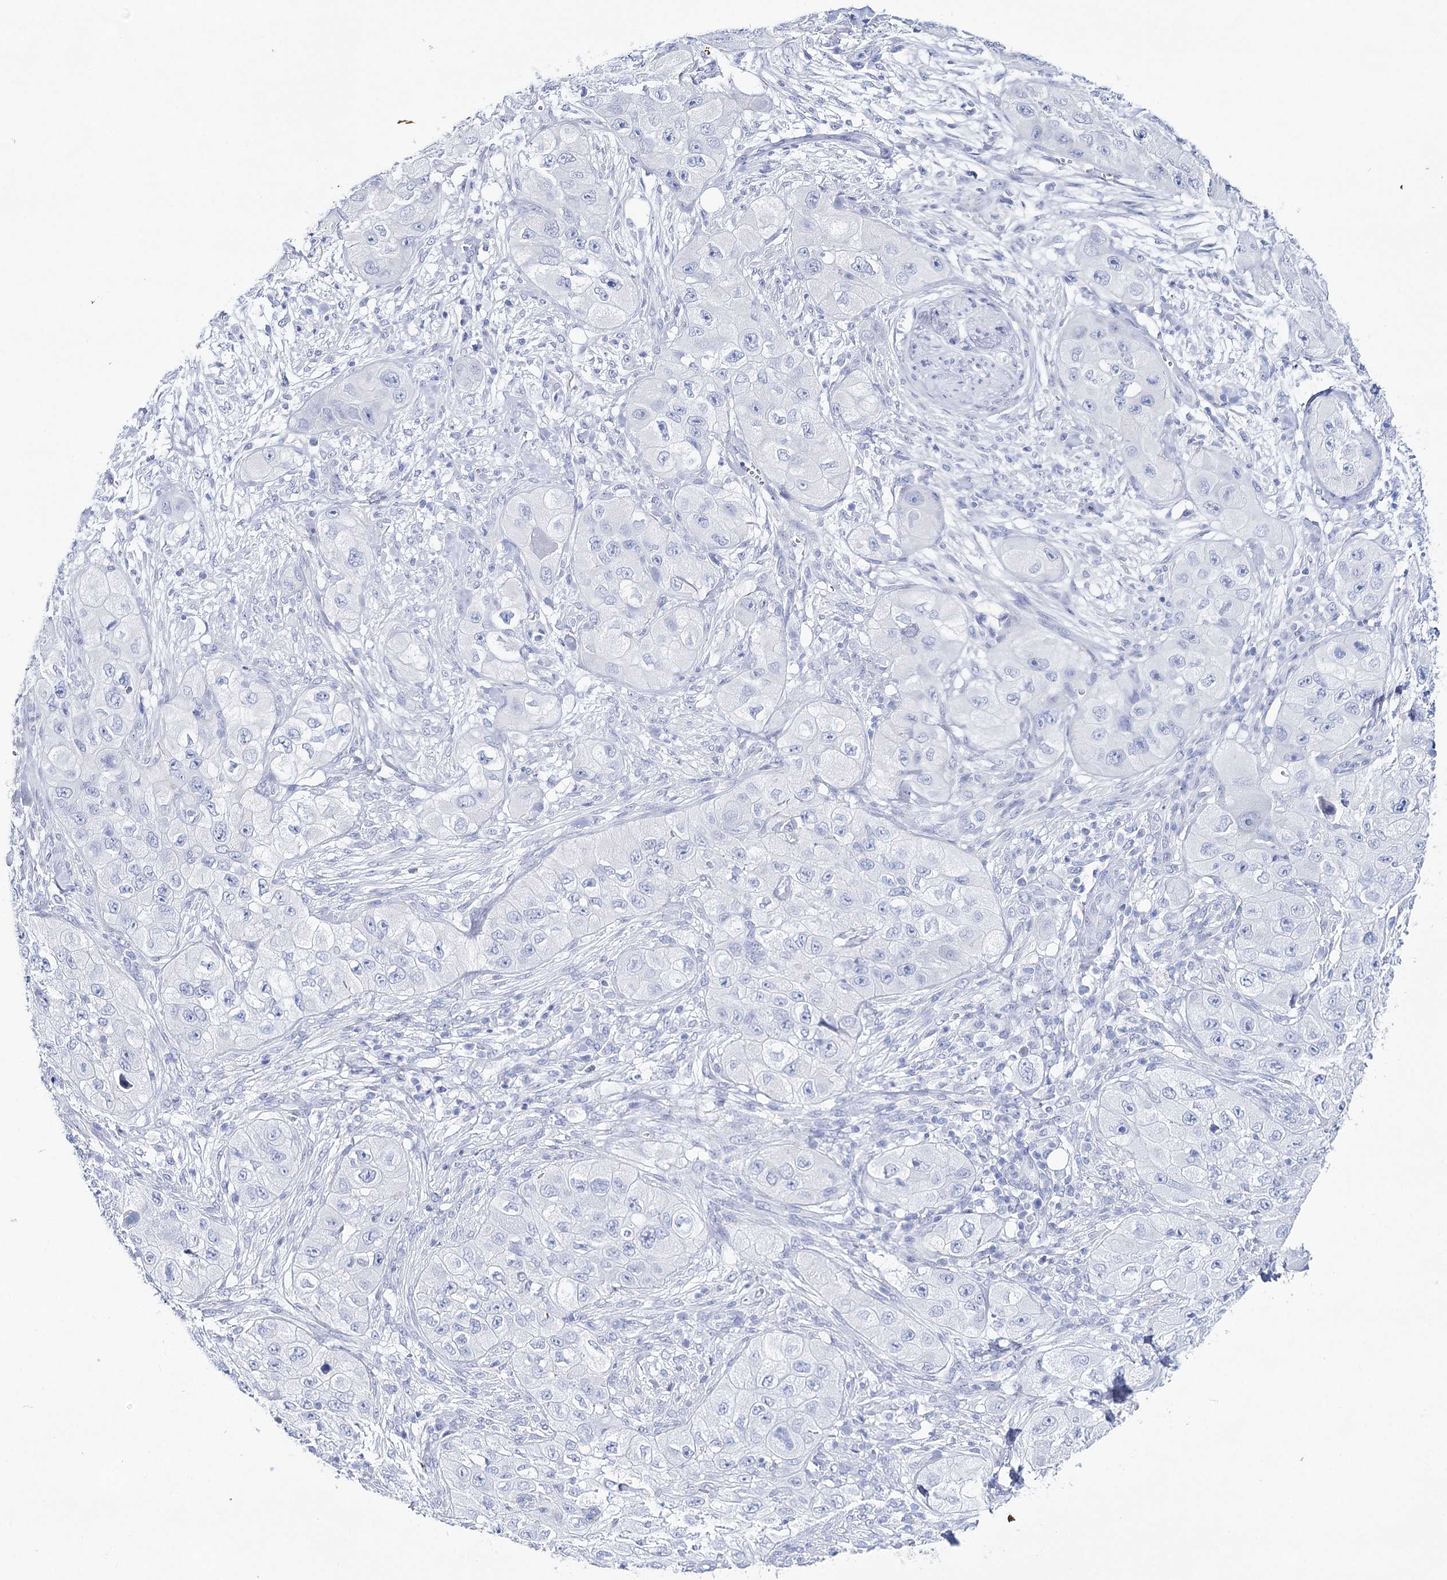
{"staining": {"intensity": "negative", "quantity": "none", "location": "none"}, "tissue": "skin cancer", "cell_type": "Tumor cells", "image_type": "cancer", "snomed": [{"axis": "morphology", "description": "Squamous cell carcinoma, NOS"}, {"axis": "topography", "description": "Skin"}, {"axis": "topography", "description": "Subcutis"}], "caption": "DAB (3,3'-diaminobenzidine) immunohistochemical staining of skin cancer (squamous cell carcinoma) reveals no significant positivity in tumor cells.", "gene": "LALBA", "patient": {"sex": "male", "age": 73}}